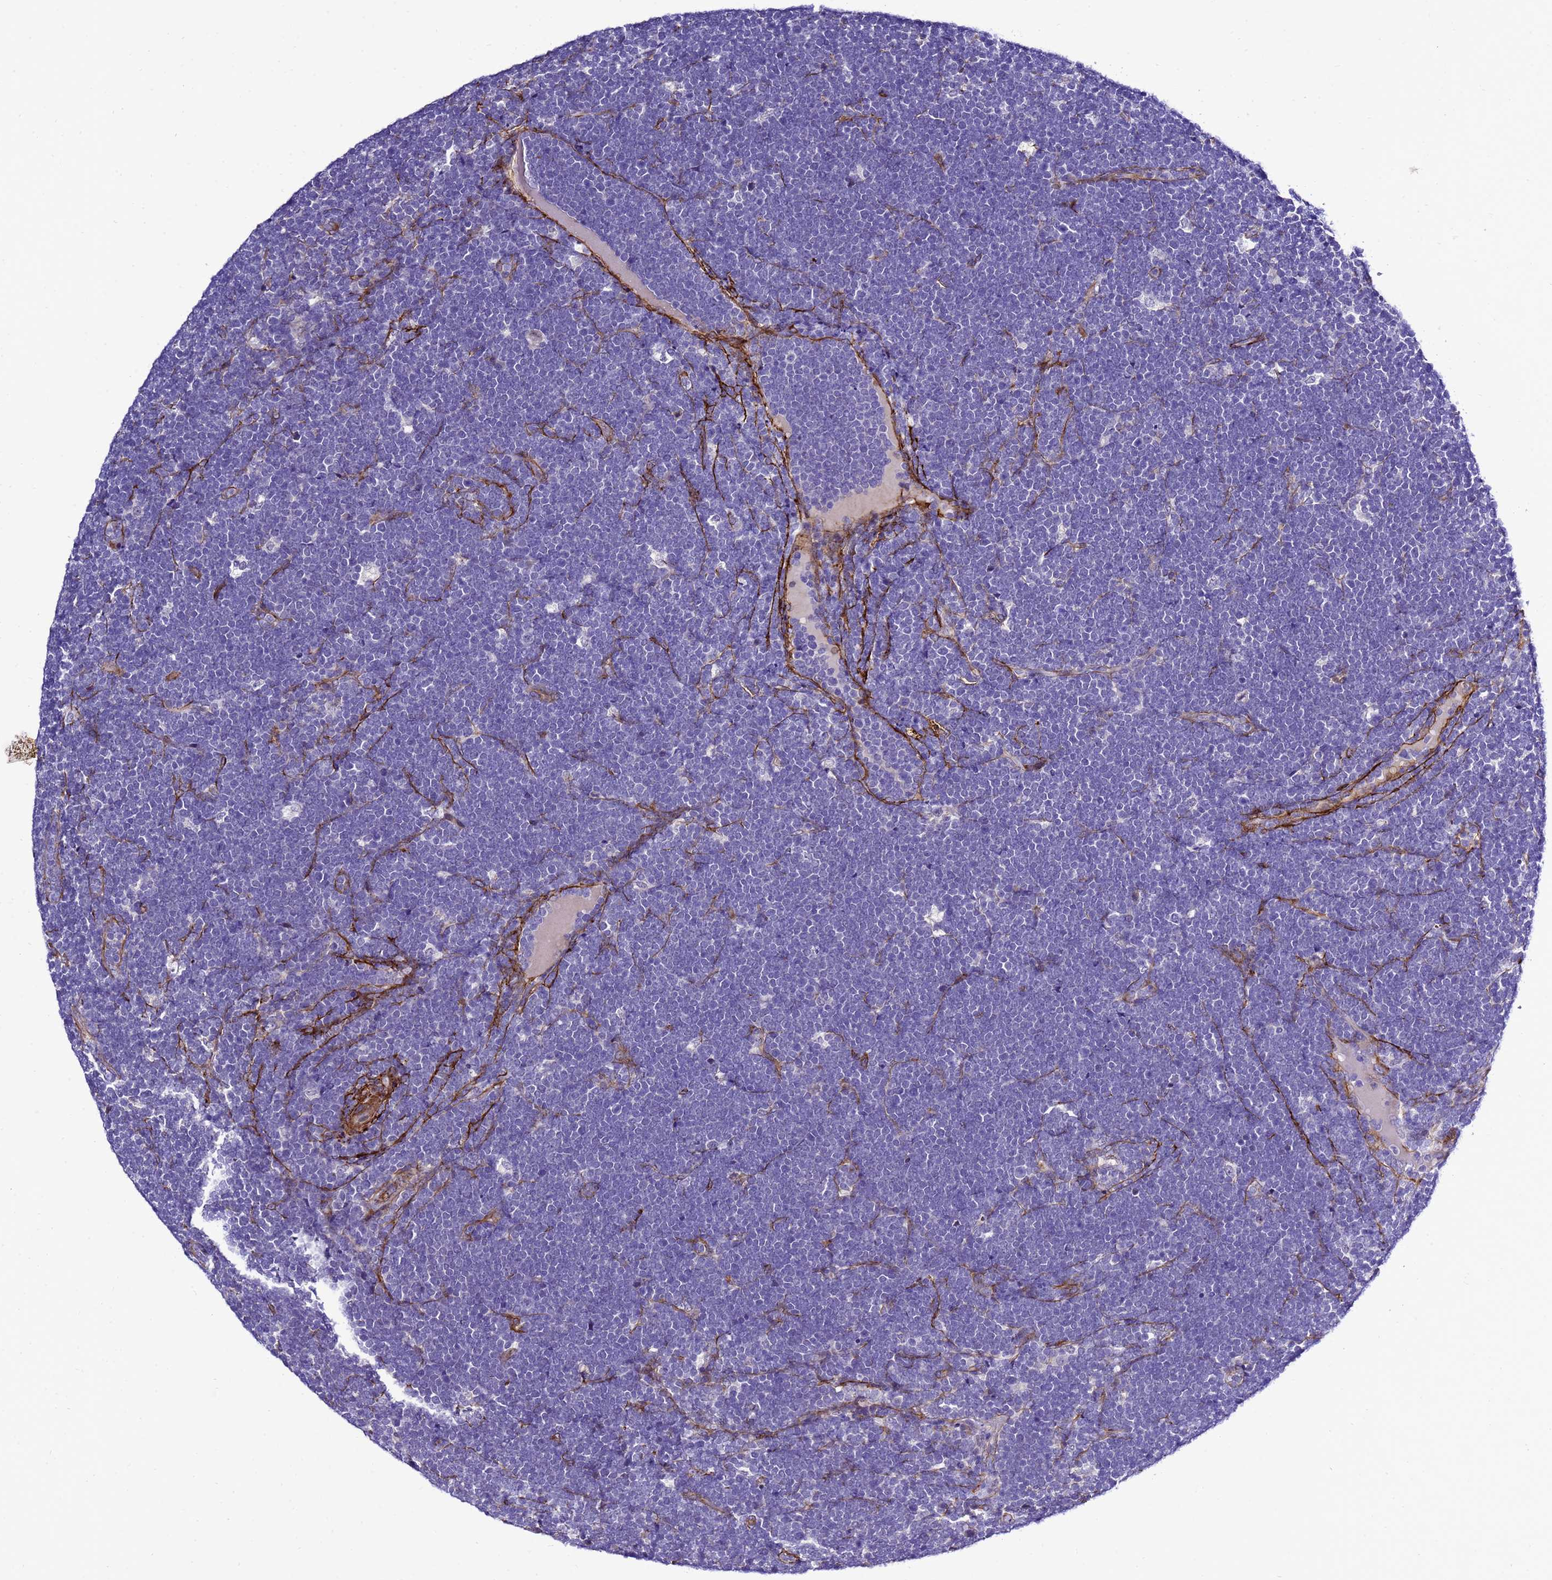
{"staining": {"intensity": "negative", "quantity": "none", "location": "none"}, "tissue": "lymphoma", "cell_type": "Tumor cells", "image_type": "cancer", "snomed": [{"axis": "morphology", "description": "Malignant lymphoma, non-Hodgkin's type, High grade"}, {"axis": "topography", "description": "Lymph node"}], "caption": "Immunohistochemical staining of human malignant lymphoma, non-Hodgkin's type (high-grade) reveals no significant expression in tumor cells.", "gene": "GZF1", "patient": {"sex": "male", "age": 13}}